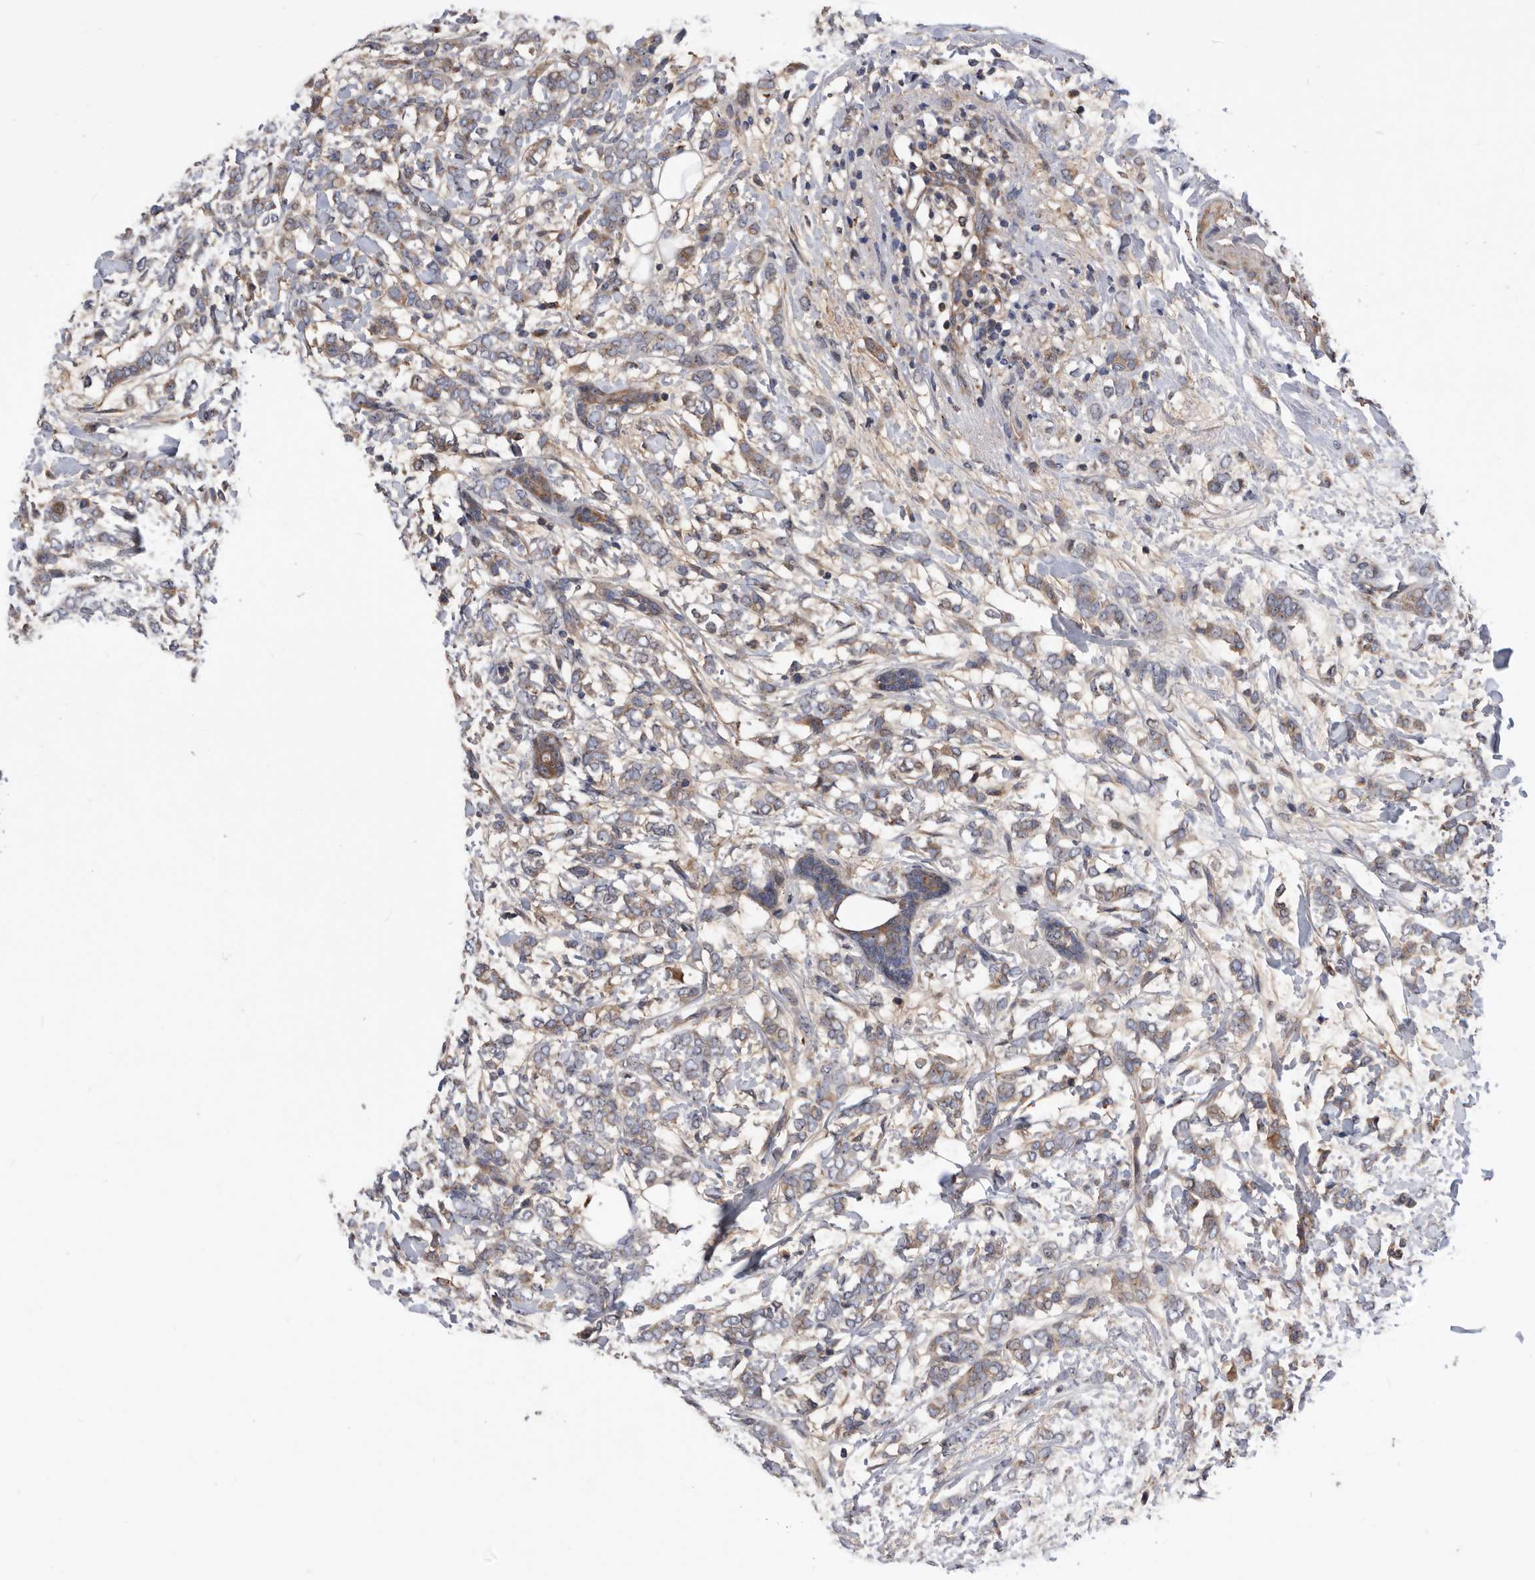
{"staining": {"intensity": "moderate", "quantity": "25%-75%", "location": "cytoplasmic/membranous"}, "tissue": "breast cancer", "cell_type": "Tumor cells", "image_type": "cancer", "snomed": [{"axis": "morphology", "description": "Normal tissue, NOS"}, {"axis": "morphology", "description": "Lobular carcinoma"}, {"axis": "topography", "description": "Breast"}], "caption": "Immunohistochemical staining of lobular carcinoma (breast) demonstrates medium levels of moderate cytoplasmic/membranous protein positivity in approximately 25%-75% of tumor cells.", "gene": "BAIAP3", "patient": {"sex": "female", "age": 47}}